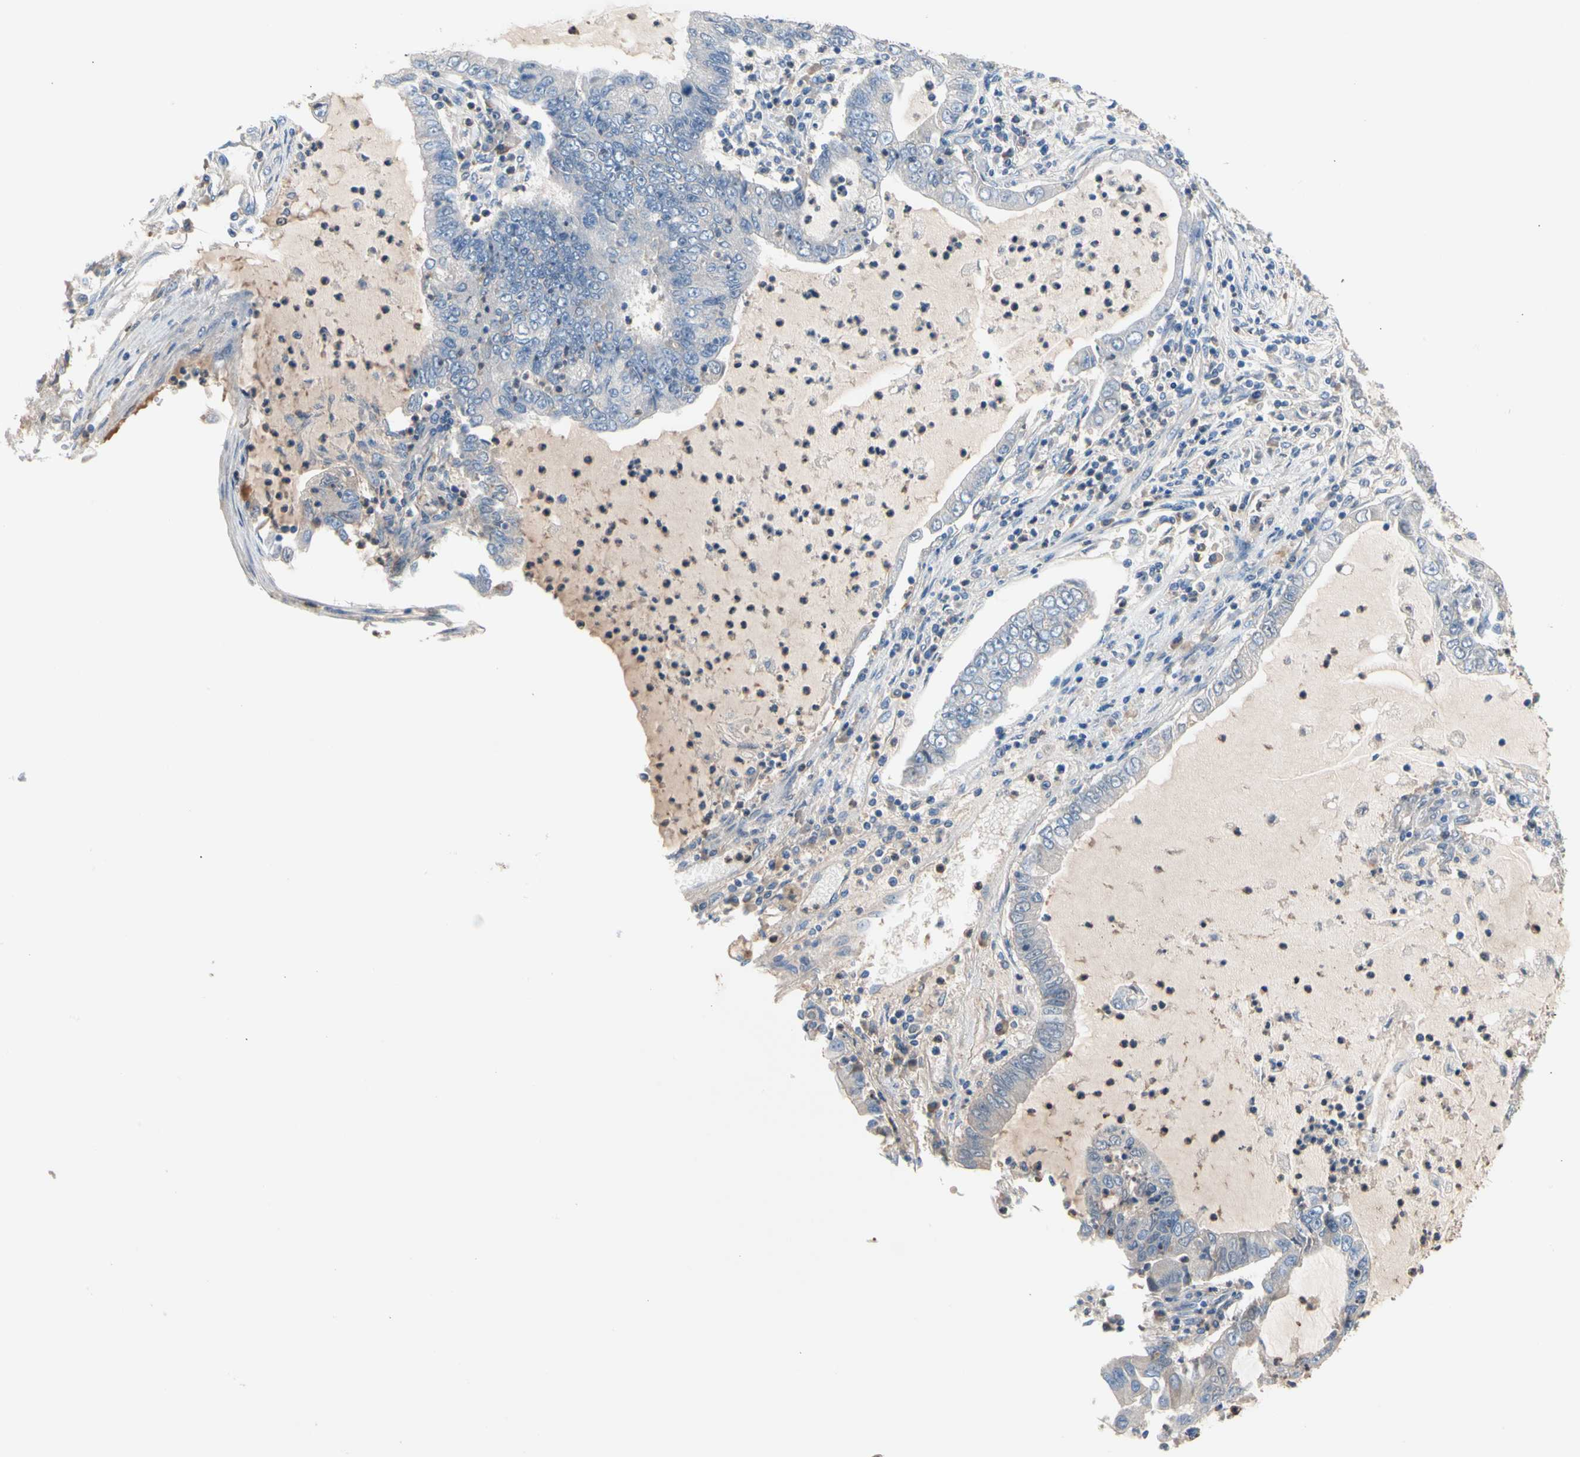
{"staining": {"intensity": "negative", "quantity": "none", "location": "none"}, "tissue": "lung cancer", "cell_type": "Tumor cells", "image_type": "cancer", "snomed": [{"axis": "morphology", "description": "Adenocarcinoma, NOS"}, {"axis": "topography", "description": "Lung"}], "caption": "Immunohistochemistry of lung cancer demonstrates no staining in tumor cells.", "gene": "BBOX1", "patient": {"sex": "female", "age": 51}}